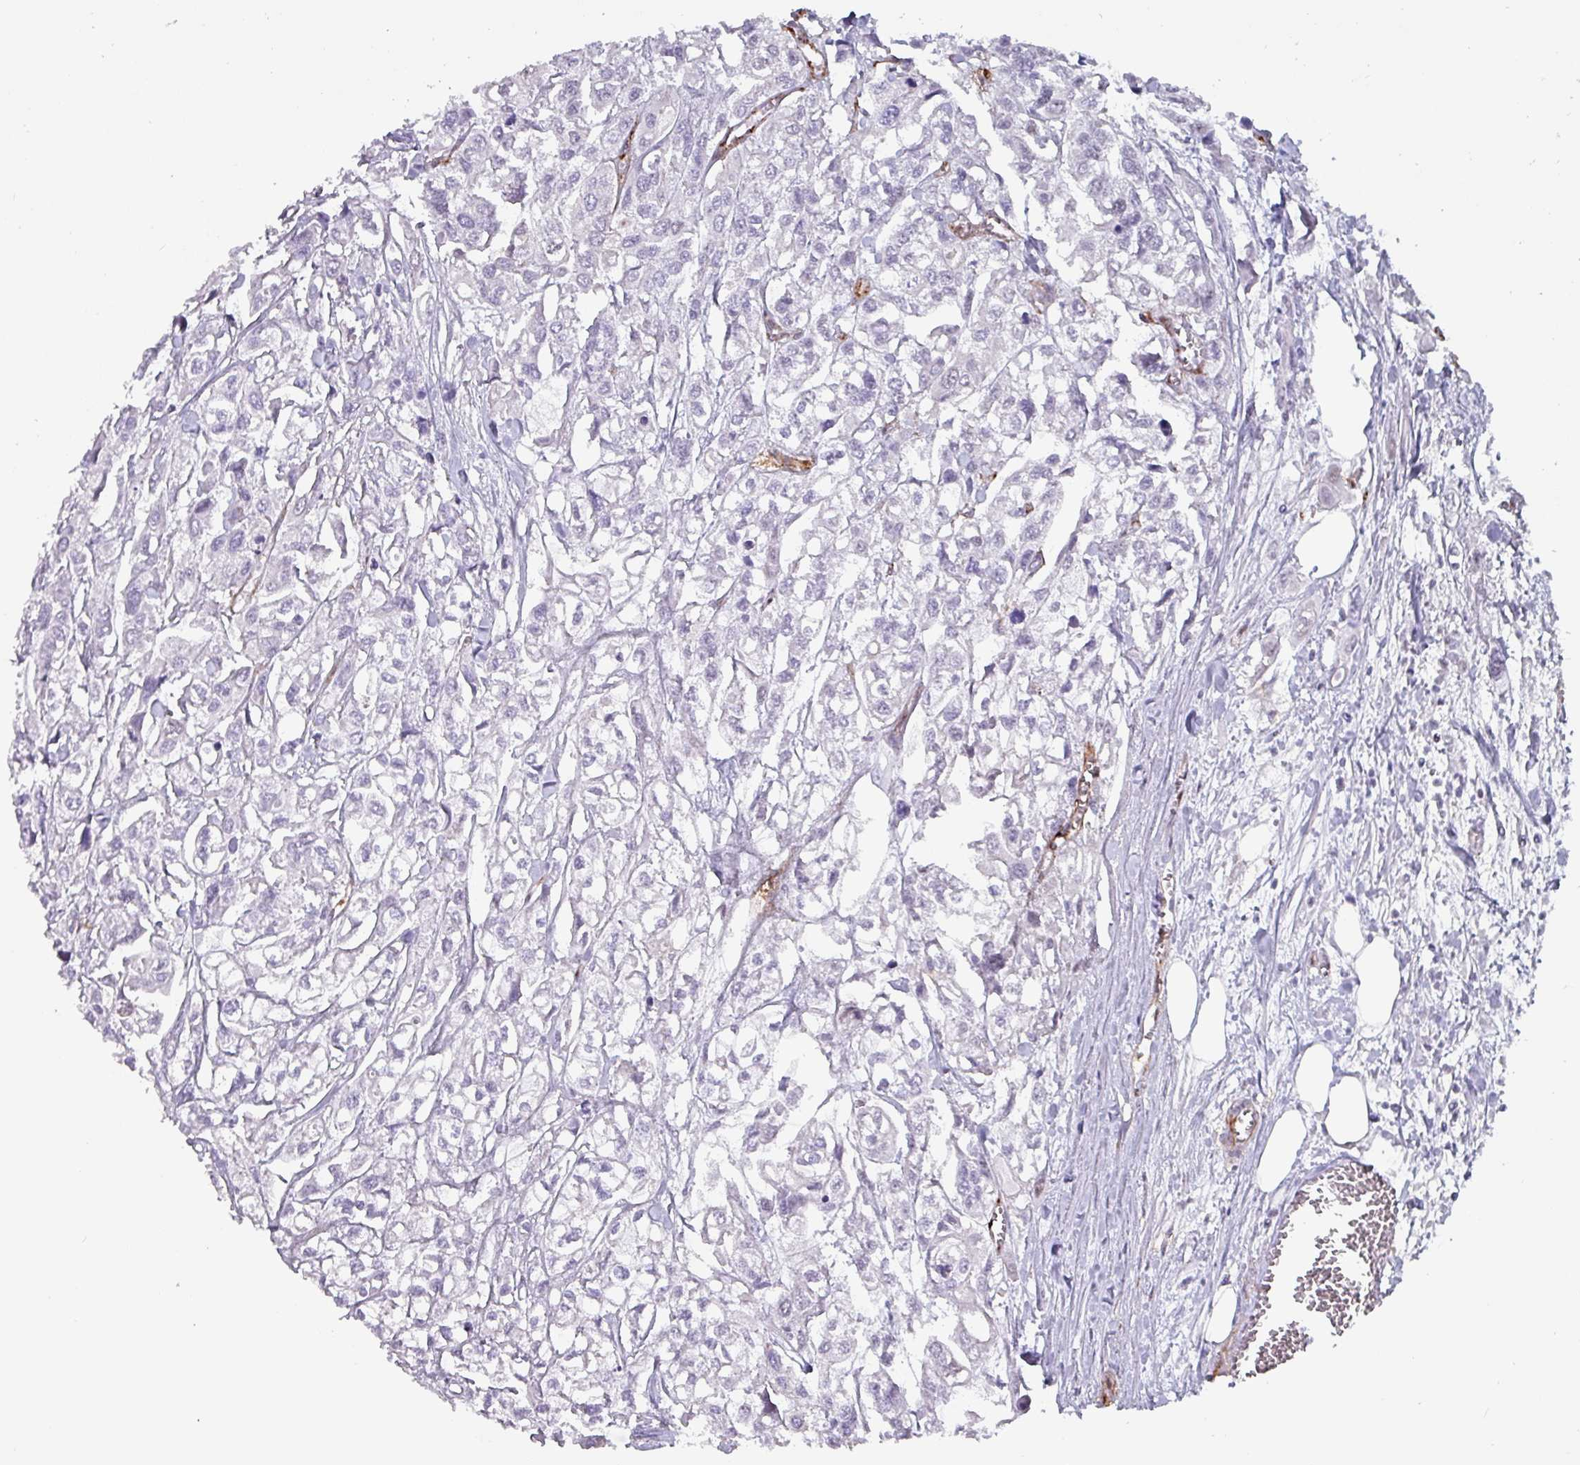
{"staining": {"intensity": "negative", "quantity": "none", "location": "none"}, "tissue": "urothelial cancer", "cell_type": "Tumor cells", "image_type": "cancer", "snomed": [{"axis": "morphology", "description": "Urothelial carcinoma, High grade"}, {"axis": "topography", "description": "Urinary bladder"}], "caption": "The histopathology image reveals no staining of tumor cells in urothelial carcinoma (high-grade).", "gene": "ZNF816-ZNF321P", "patient": {"sex": "male", "age": 67}}